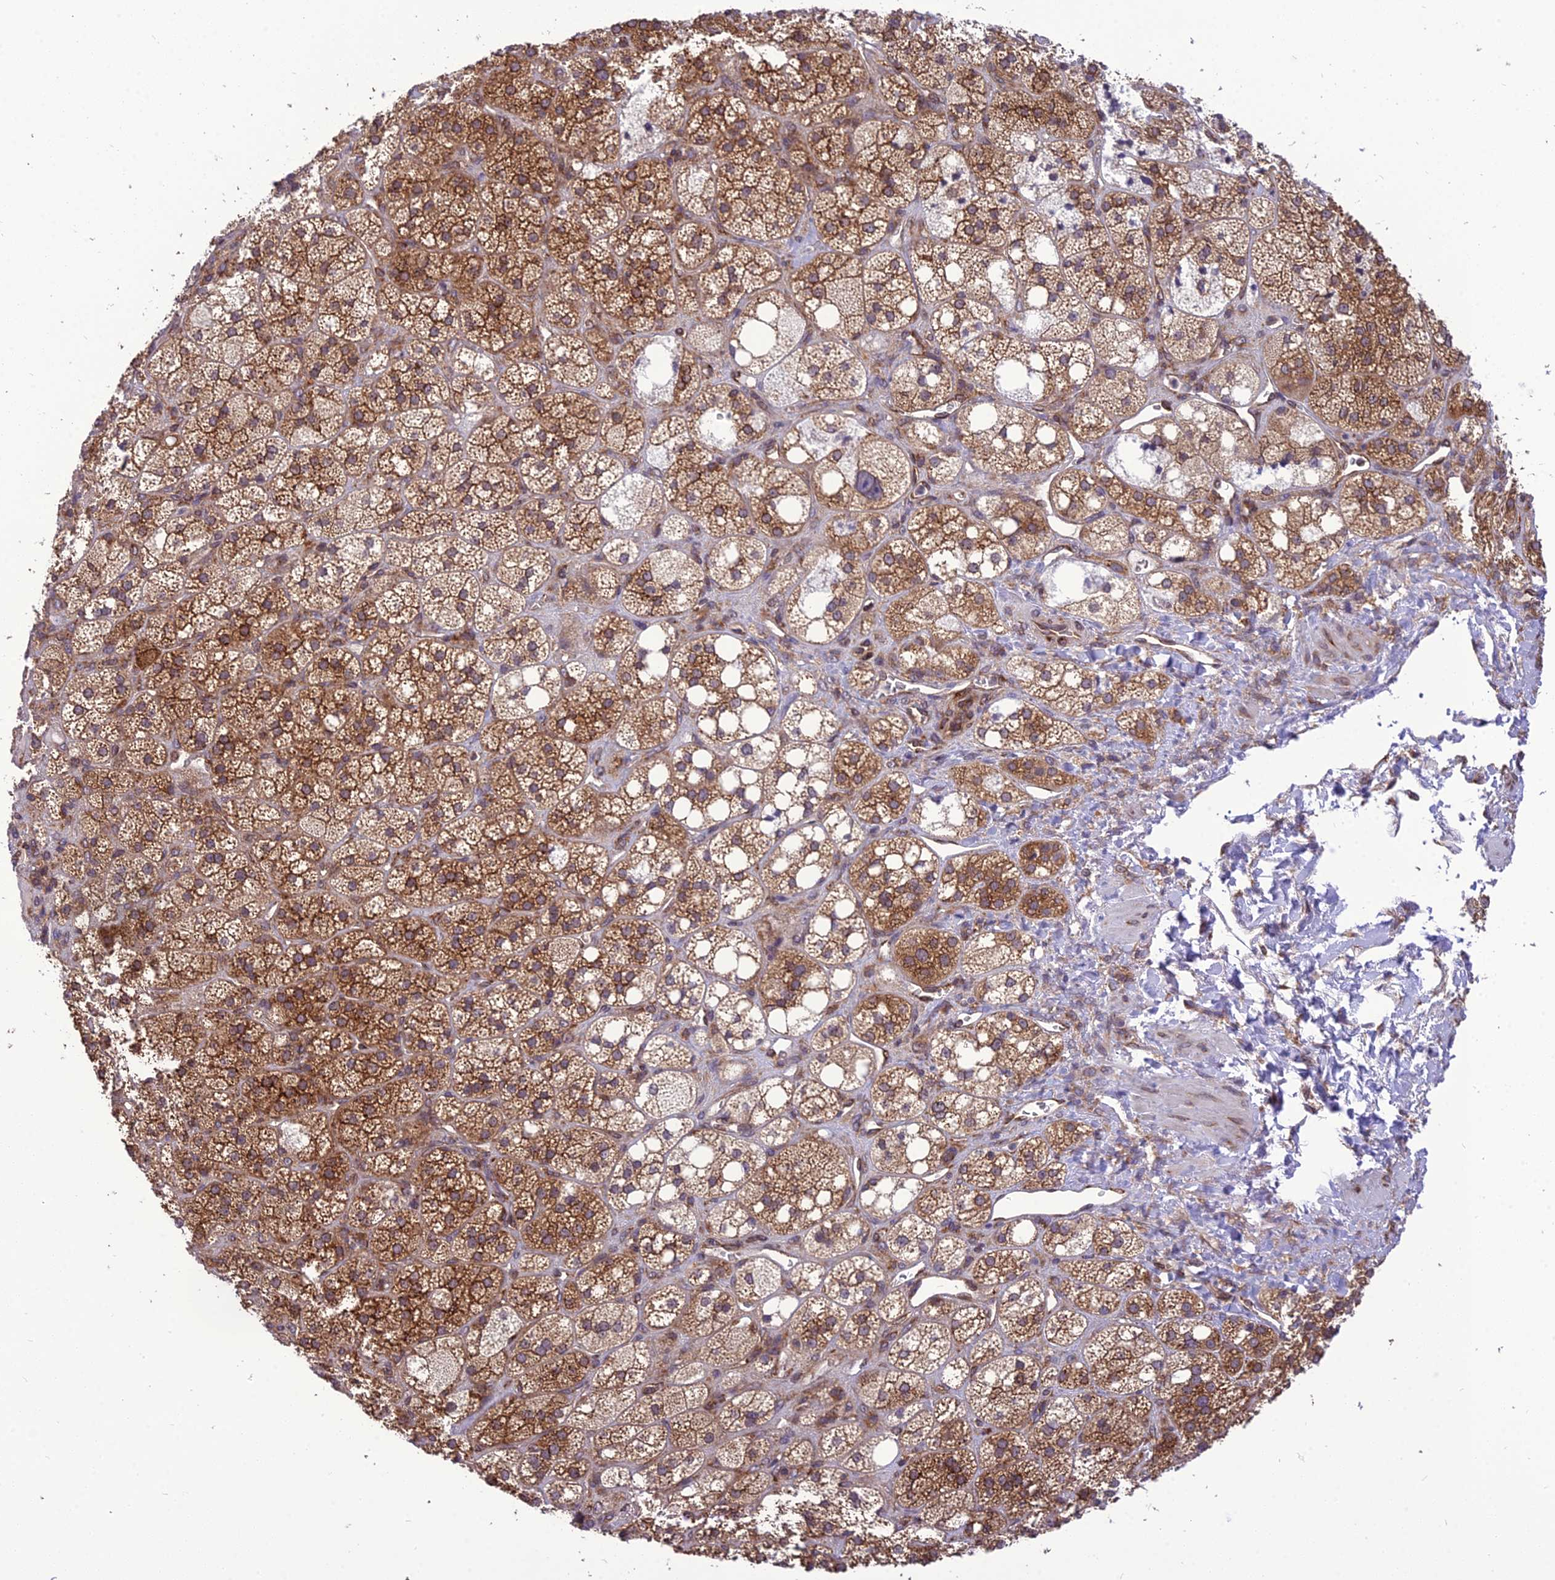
{"staining": {"intensity": "moderate", "quantity": "25%-75%", "location": "cytoplasmic/membranous"}, "tissue": "adrenal gland", "cell_type": "Glandular cells", "image_type": "normal", "snomed": [{"axis": "morphology", "description": "Normal tissue, NOS"}, {"axis": "topography", "description": "Adrenal gland"}], "caption": "This micrograph reveals immunohistochemistry staining of unremarkable adrenal gland, with medium moderate cytoplasmic/membranous expression in approximately 25%-75% of glandular cells.", "gene": "DHCR7", "patient": {"sex": "male", "age": 61}}